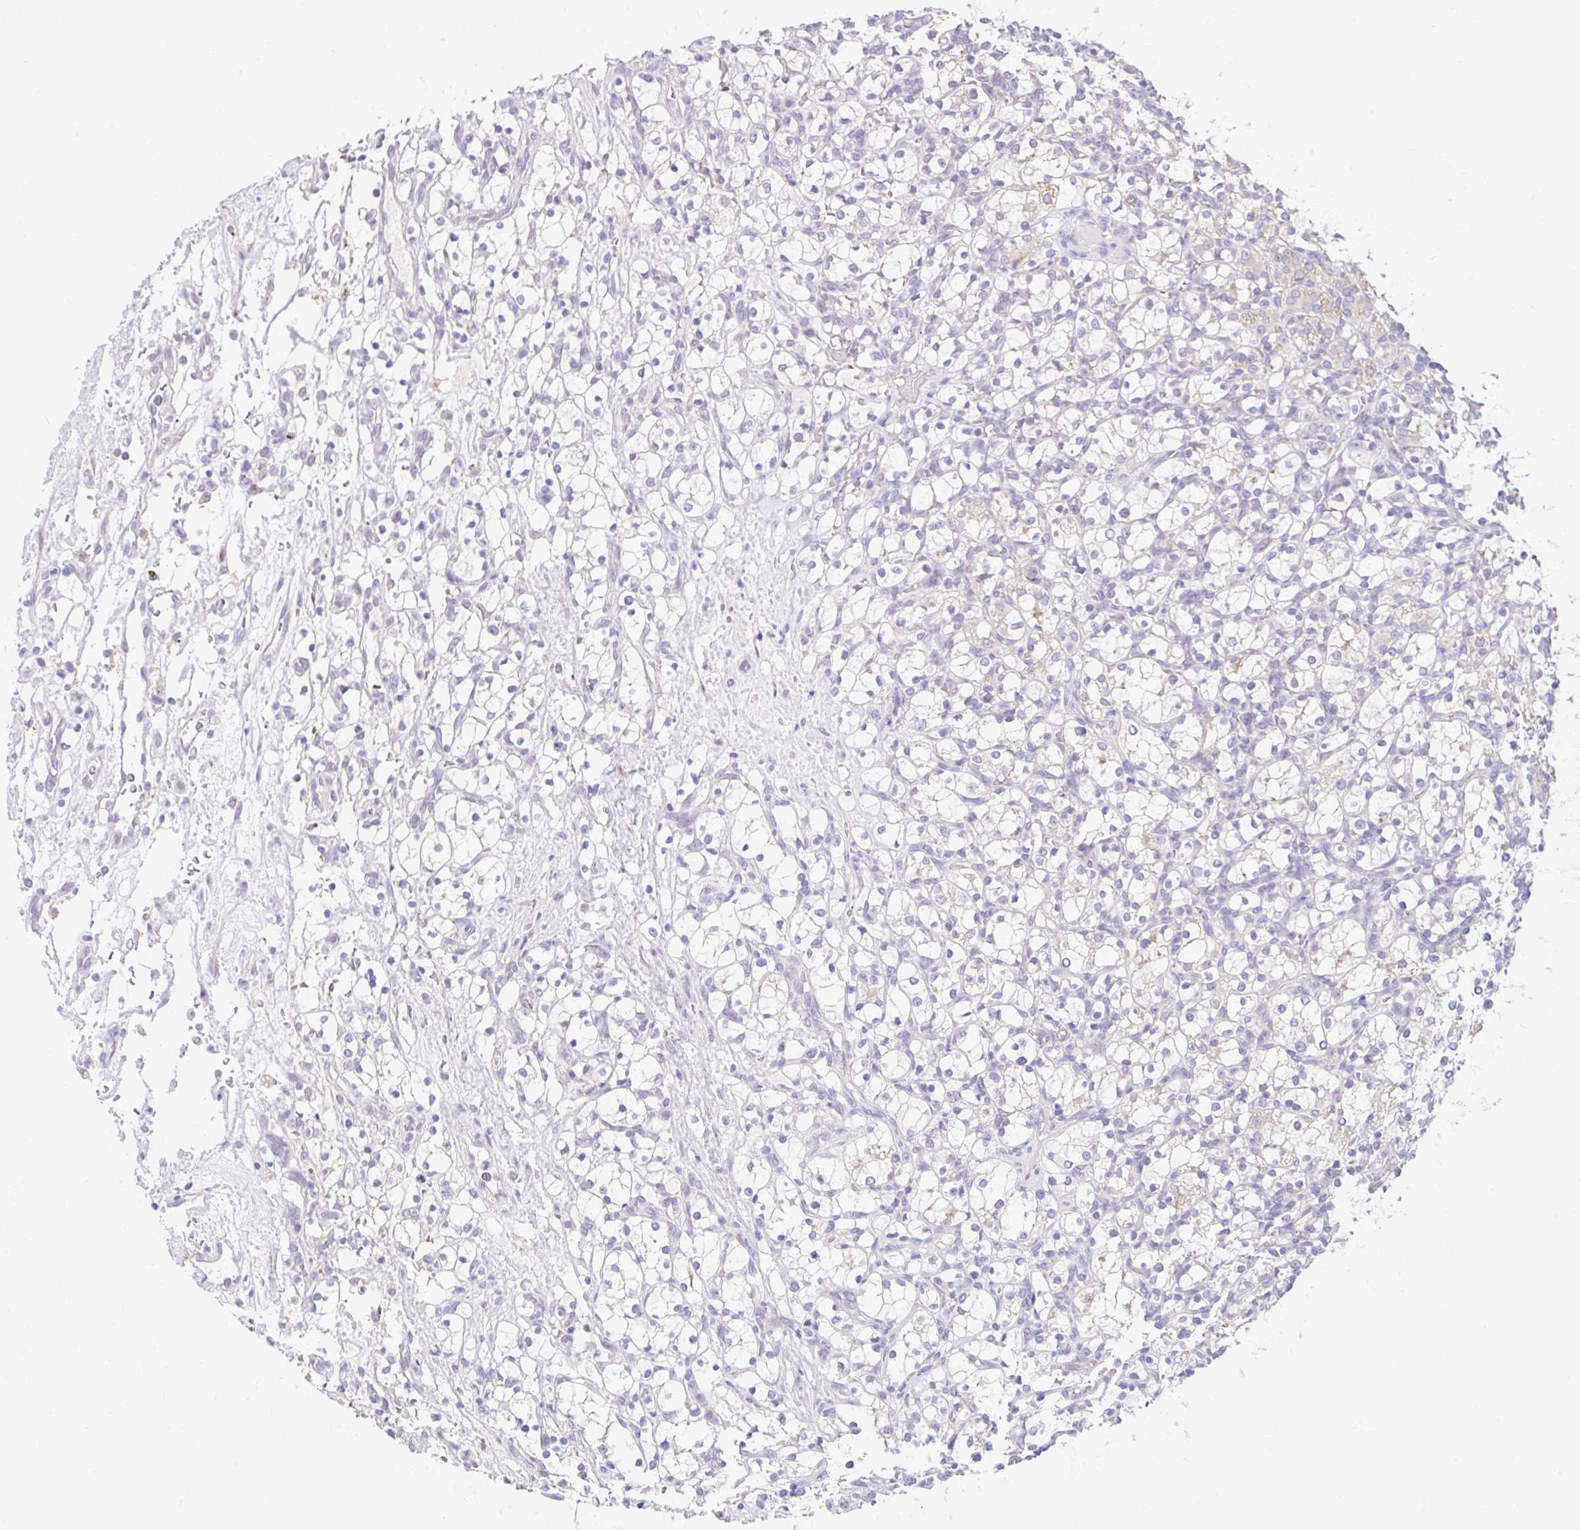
{"staining": {"intensity": "negative", "quantity": "none", "location": "none"}, "tissue": "renal cancer", "cell_type": "Tumor cells", "image_type": "cancer", "snomed": [{"axis": "morphology", "description": "Adenocarcinoma, NOS"}, {"axis": "topography", "description": "Kidney"}], "caption": "The IHC histopathology image has no significant positivity in tumor cells of renal adenocarcinoma tissue. (DAB IHC visualized using brightfield microscopy, high magnification).", "gene": "CTU1", "patient": {"sex": "female", "age": 69}}